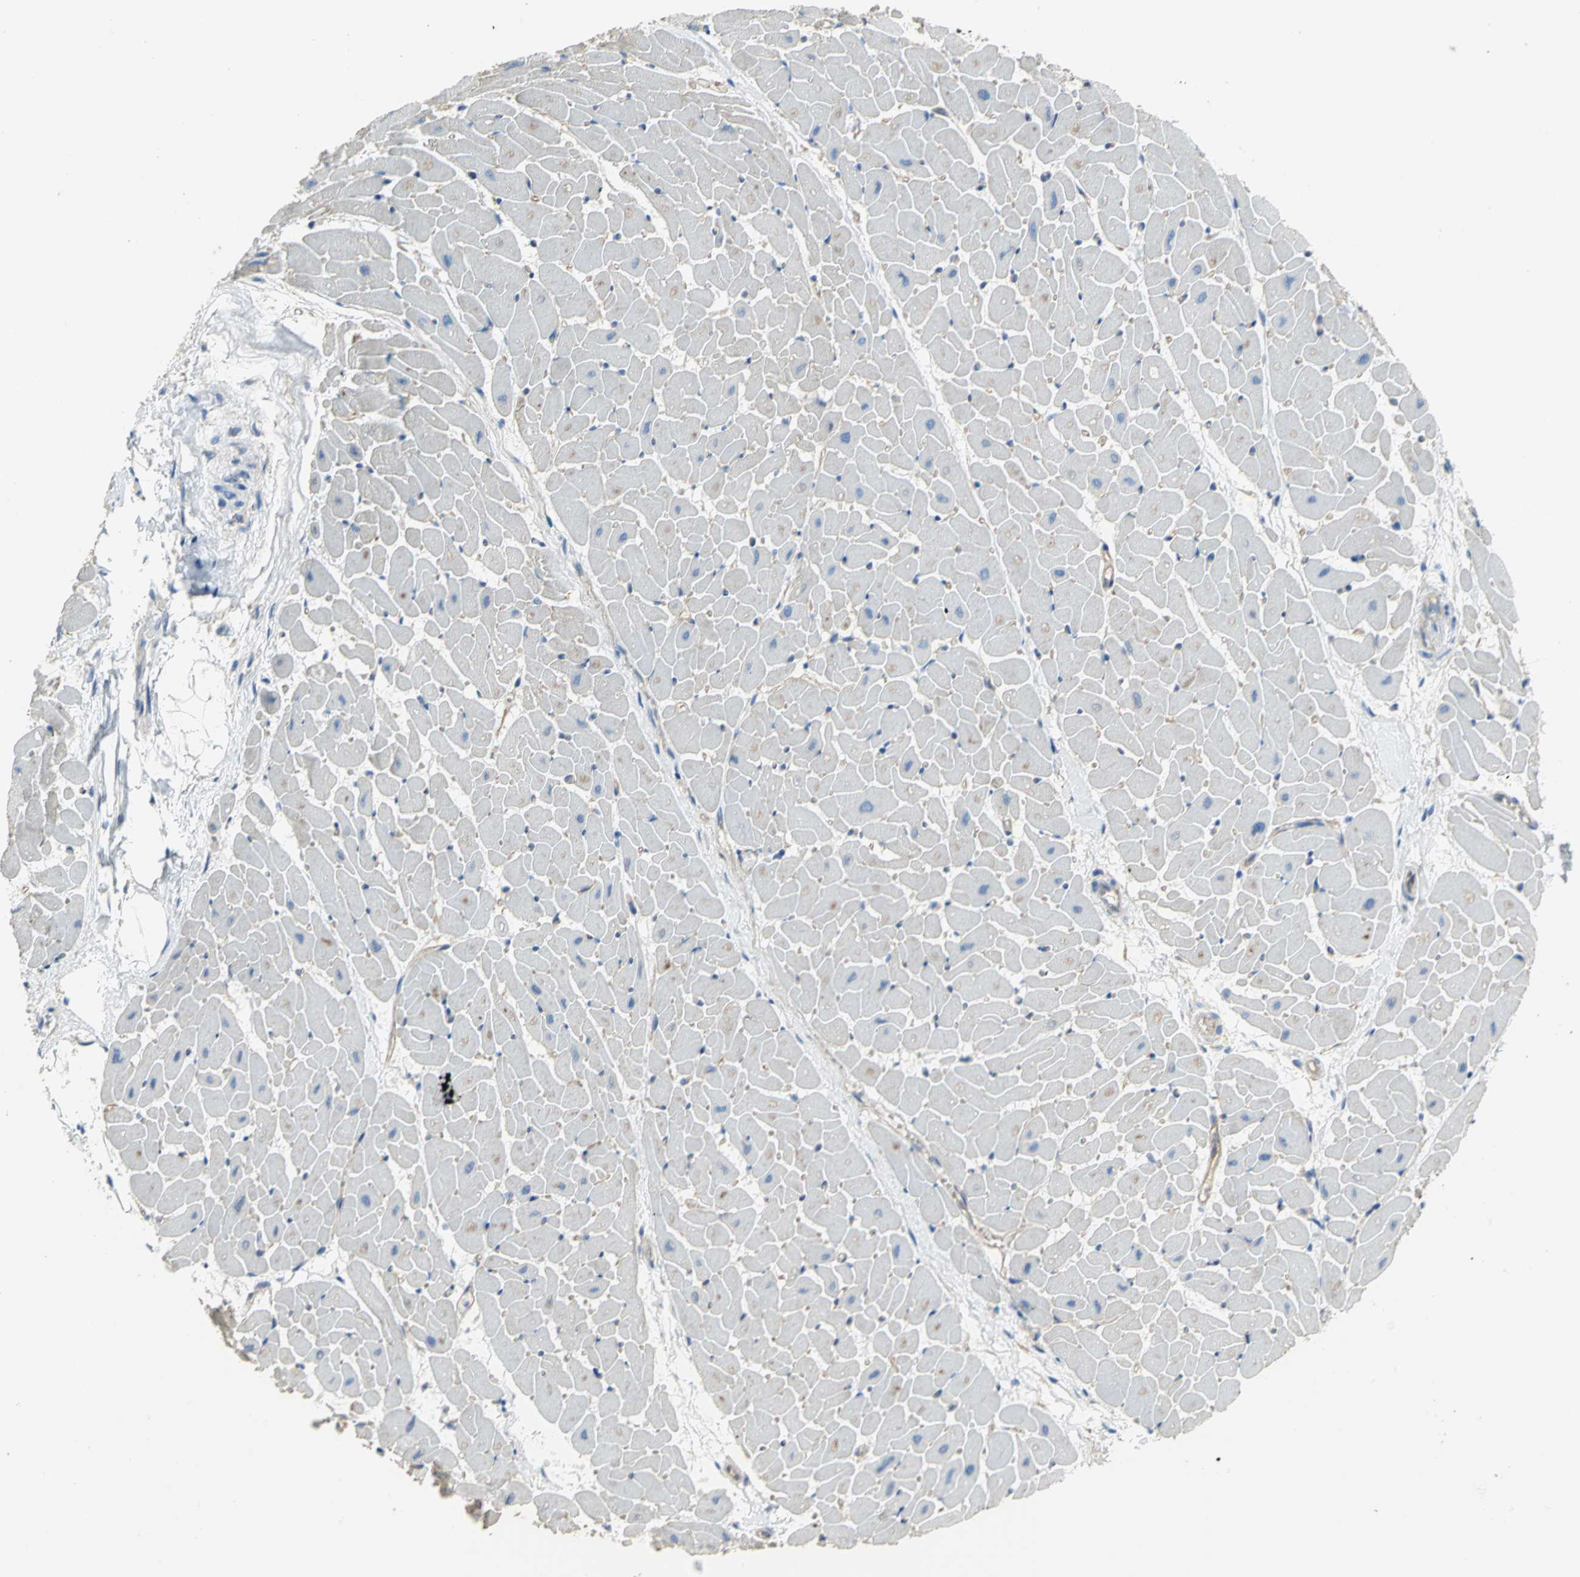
{"staining": {"intensity": "negative", "quantity": "none", "location": "none"}, "tissue": "heart muscle", "cell_type": "Cardiomyocytes", "image_type": "normal", "snomed": [{"axis": "morphology", "description": "Normal tissue, NOS"}, {"axis": "topography", "description": "Heart"}], "caption": "DAB immunohistochemical staining of normal heart muscle shows no significant positivity in cardiomyocytes. (DAB IHC, high magnification).", "gene": "HTR1F", "patient": {"sex": "female", "age": 19}}